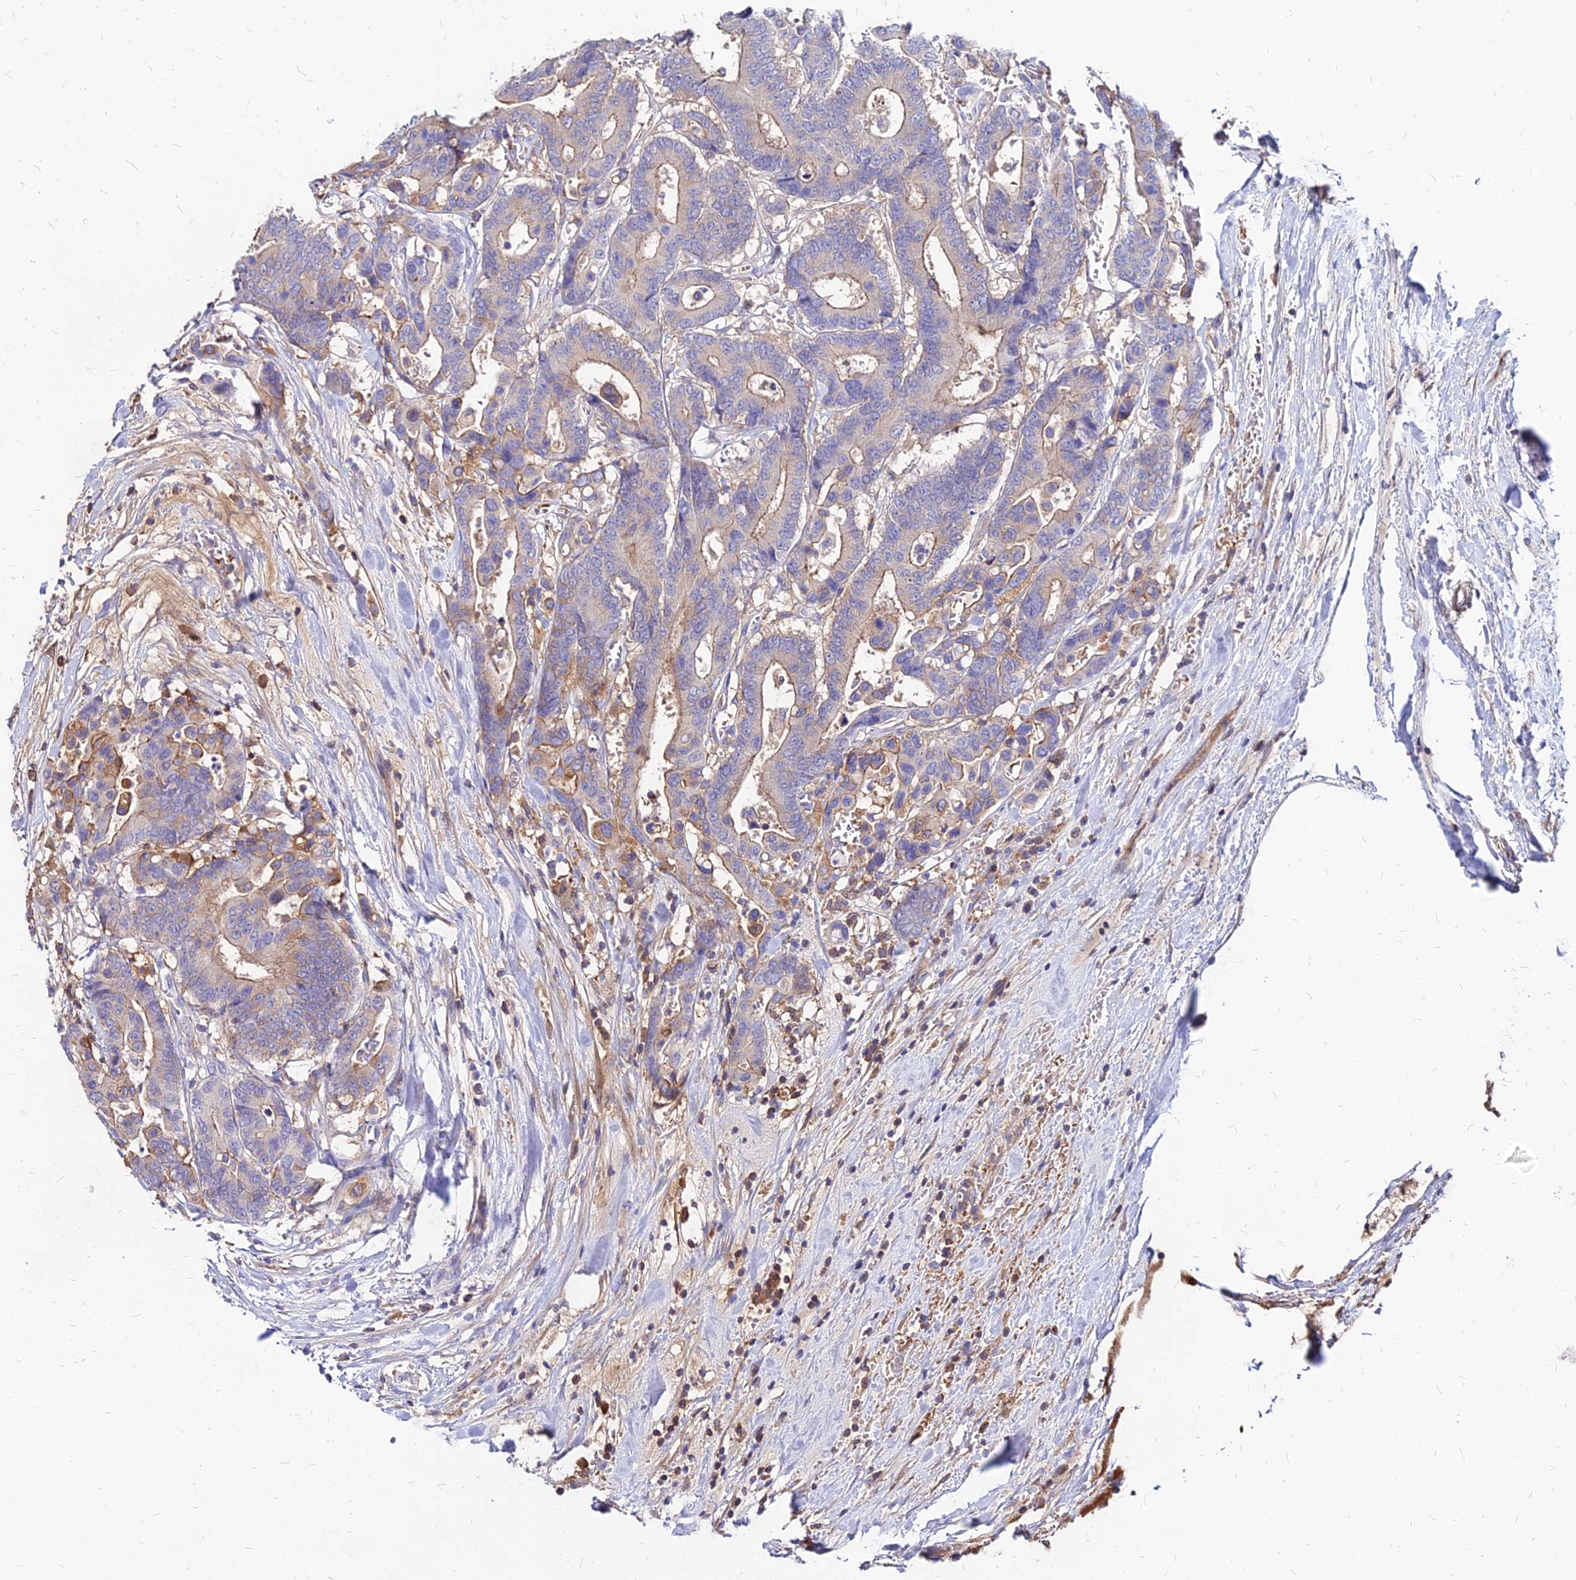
{"staining": {"intensity": "moderate", "quantity": "25%-75%", "location": "cytoplasmic/membranous"}, "tissue": "colorectal cancer", "cell_type": "Tumor cells", "image_type": "cancer", "snomed": [{"axis": "morphology", "description": "Normal tissue, NOS"}, {"axis": "morphology", "description": "Adenocarcinoma, NOS"}, {"axis": "topography", "description": "Colon"}], "caption": "About 25%-75% of tumor cells in colorectal cancer demonstrate moderate cytoplasmic/membranous protein staining as visualized by brown immunohistochemical staining.", "gene": "ACSM6", "patient": {"sex": "male", "age": 82}}